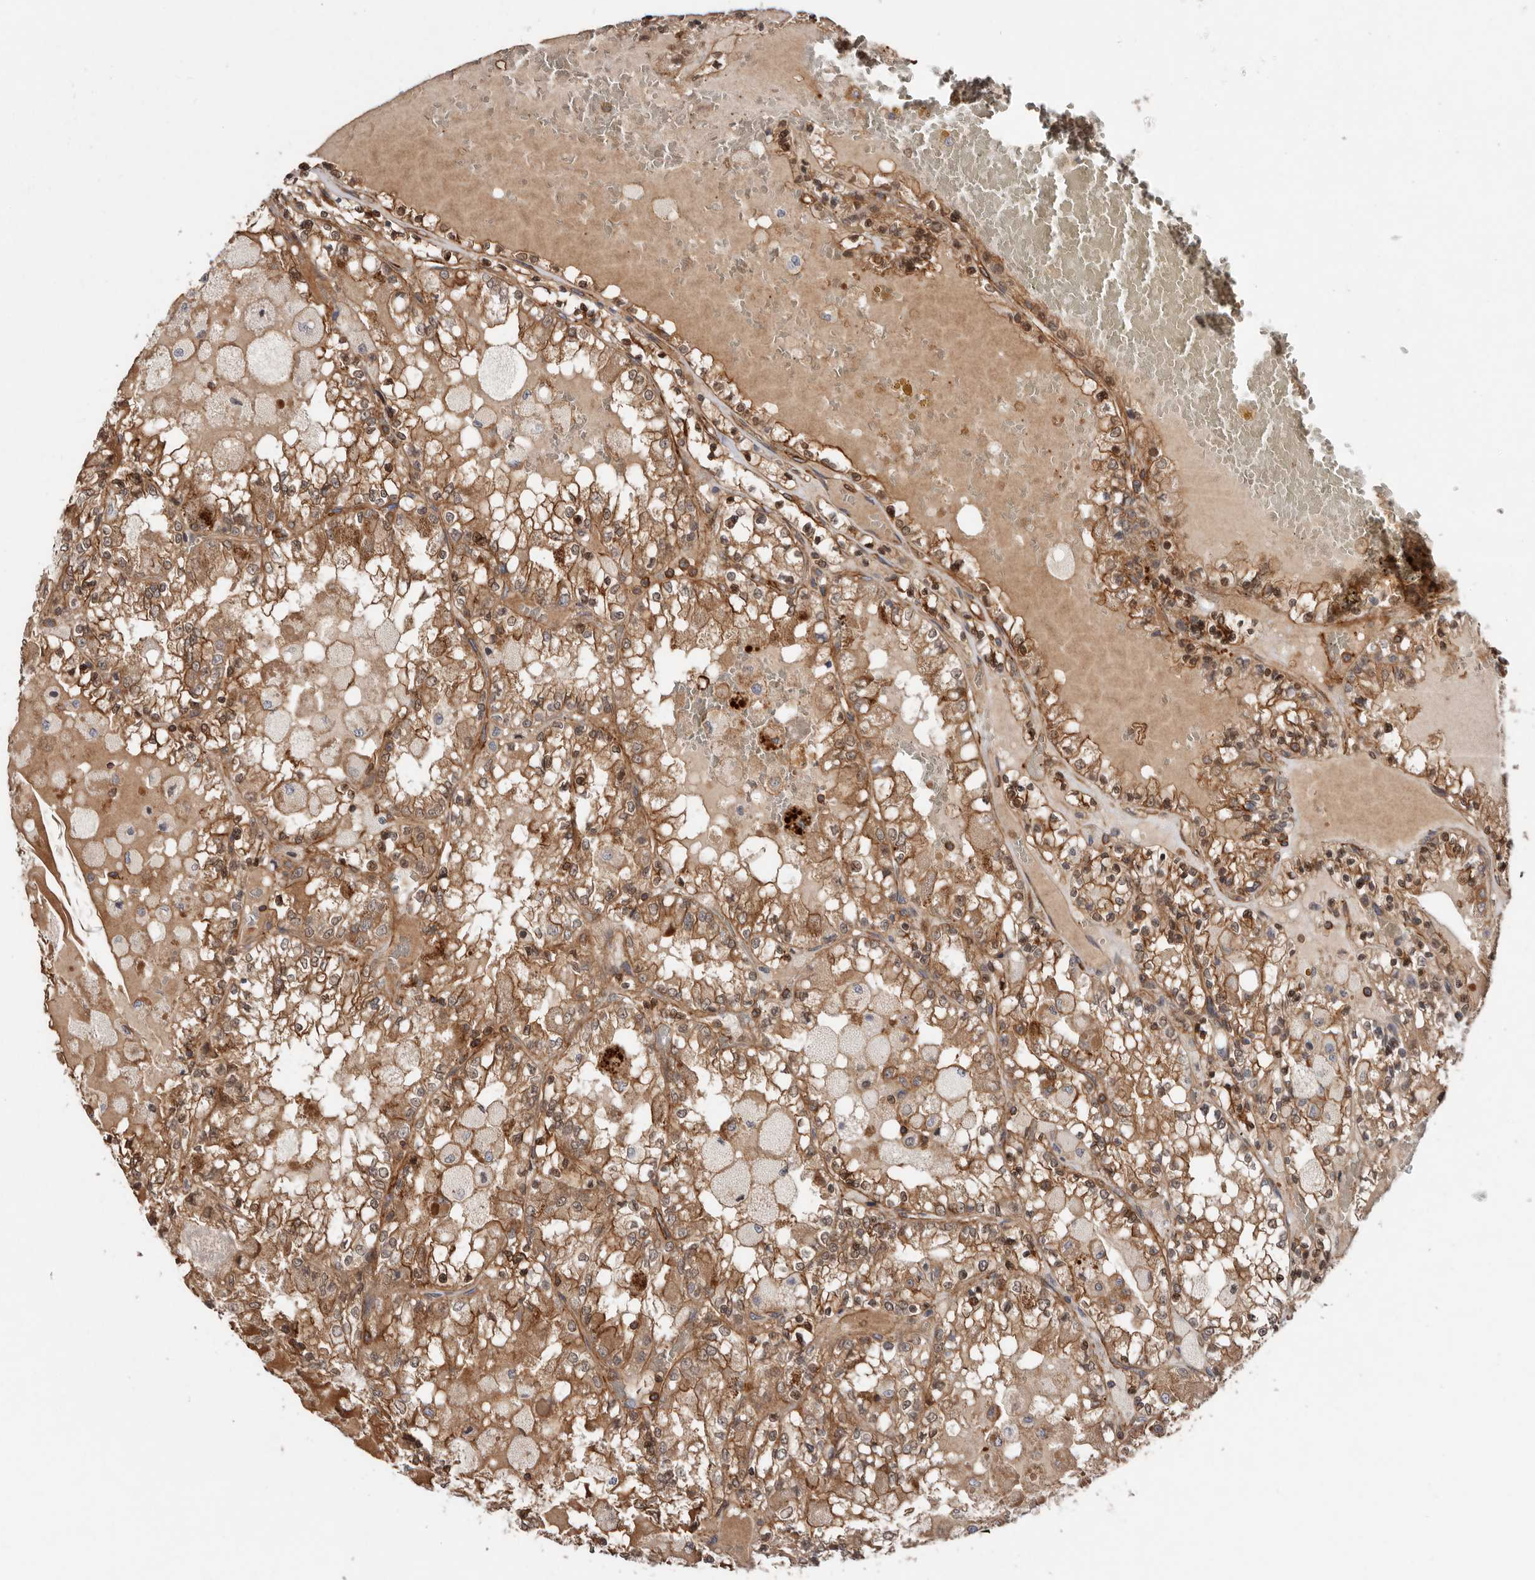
{"staining": {"intensity": "moderate", "quantity": ">75%", "location": "cytoplasmic/membranous"}, "tissue": "renal cancer", "cell_type": "Tumor cells", "image_type": "cancer", "snomed": [{"axis": "morphology", "description": "Adenocarcinoma, NOS"}, {"axis": "topography", "description": "Kidney"}], "caption": "This micrograph displays renal cancer (adenocarcinoma) stained with immunohistochemistry to label a protein in brown. The cytoplasmic/membranous of tumor cells show moderate positivity for the protein. Nuclei are counter-stained blue.", "gene": "TMC7", "patient": {"sex": "female", "age": 56}}